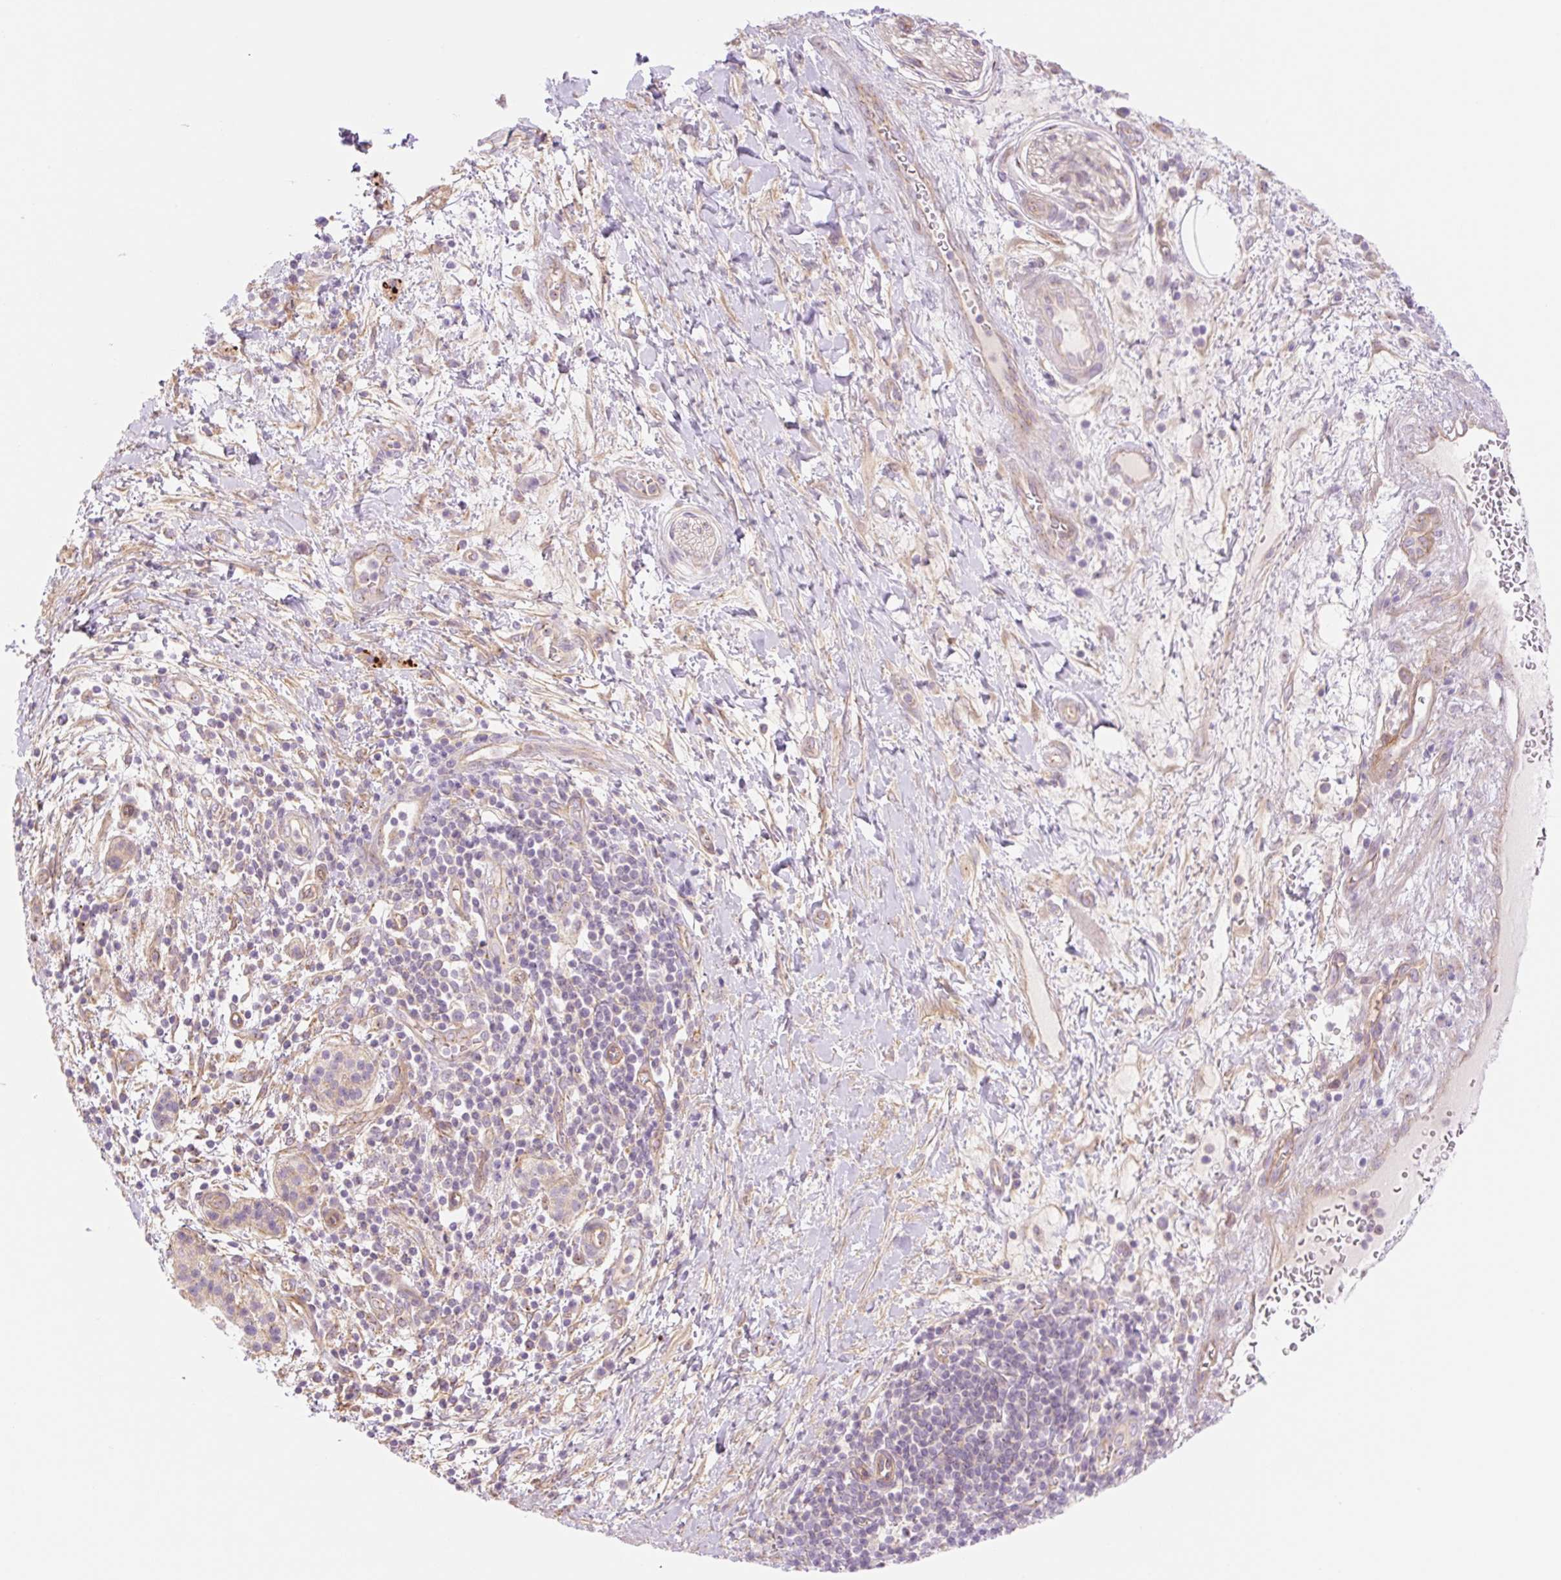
{"staining": {"intensity": "weak", "quantity": "<25%", "location": "cytoplasmic/membranous"}, "tissue": "pancreatic cancer", "cell_type": "Tumor cells", "image_type": "cancer", "snomed": [{"axis": "morphology", "description": "Adenocarcinoma, NOS"}, {"axis": "topography", "description": "Pancreas"}], "caption": "A high-resolution micrograph shows immunohistochemistry staining of adenocarcinoma (pancreatic), which displays no significant staining in tumor cells.", "gene": "NLRP5", "patient": {"sex": "male", "age": 68}}